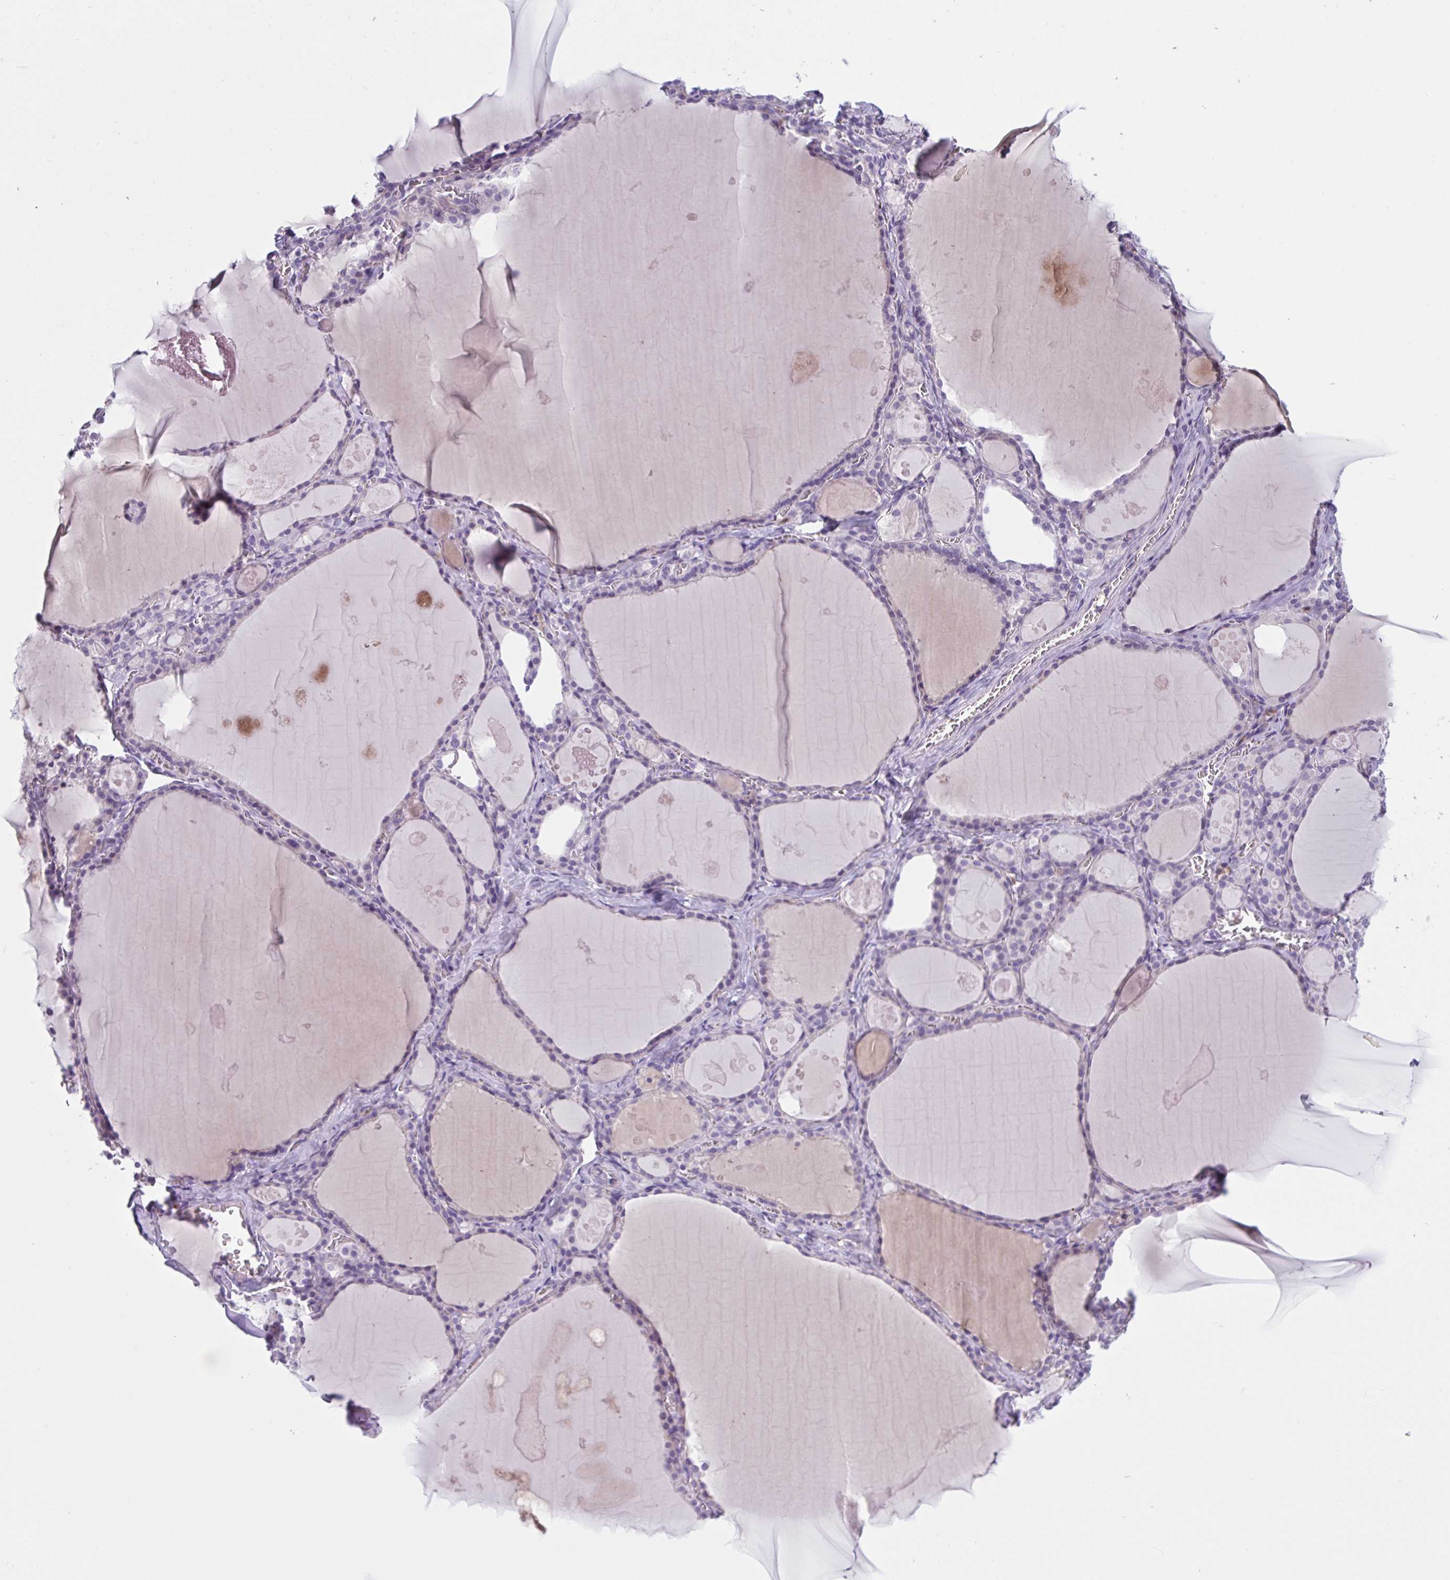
{"staining": {"intensity": "negative", "quantity": "none", "location": "none"}, "tissue": "thyroid gland", "cell_type": "Glandular cells", "image_type": "normal", "snomed": [{"axis": "morphology", "description": "Normal tissue, NOS"}, {"axis": "topography", "description": "Thyroid gland"}], "caption": "This is a photomicrograph of IHC staining of unremarkable thyroid gland, which shows no positivity in glandular cells.", "gene": "WNT9B", "patient": {"sex": "male", "age": 56}}